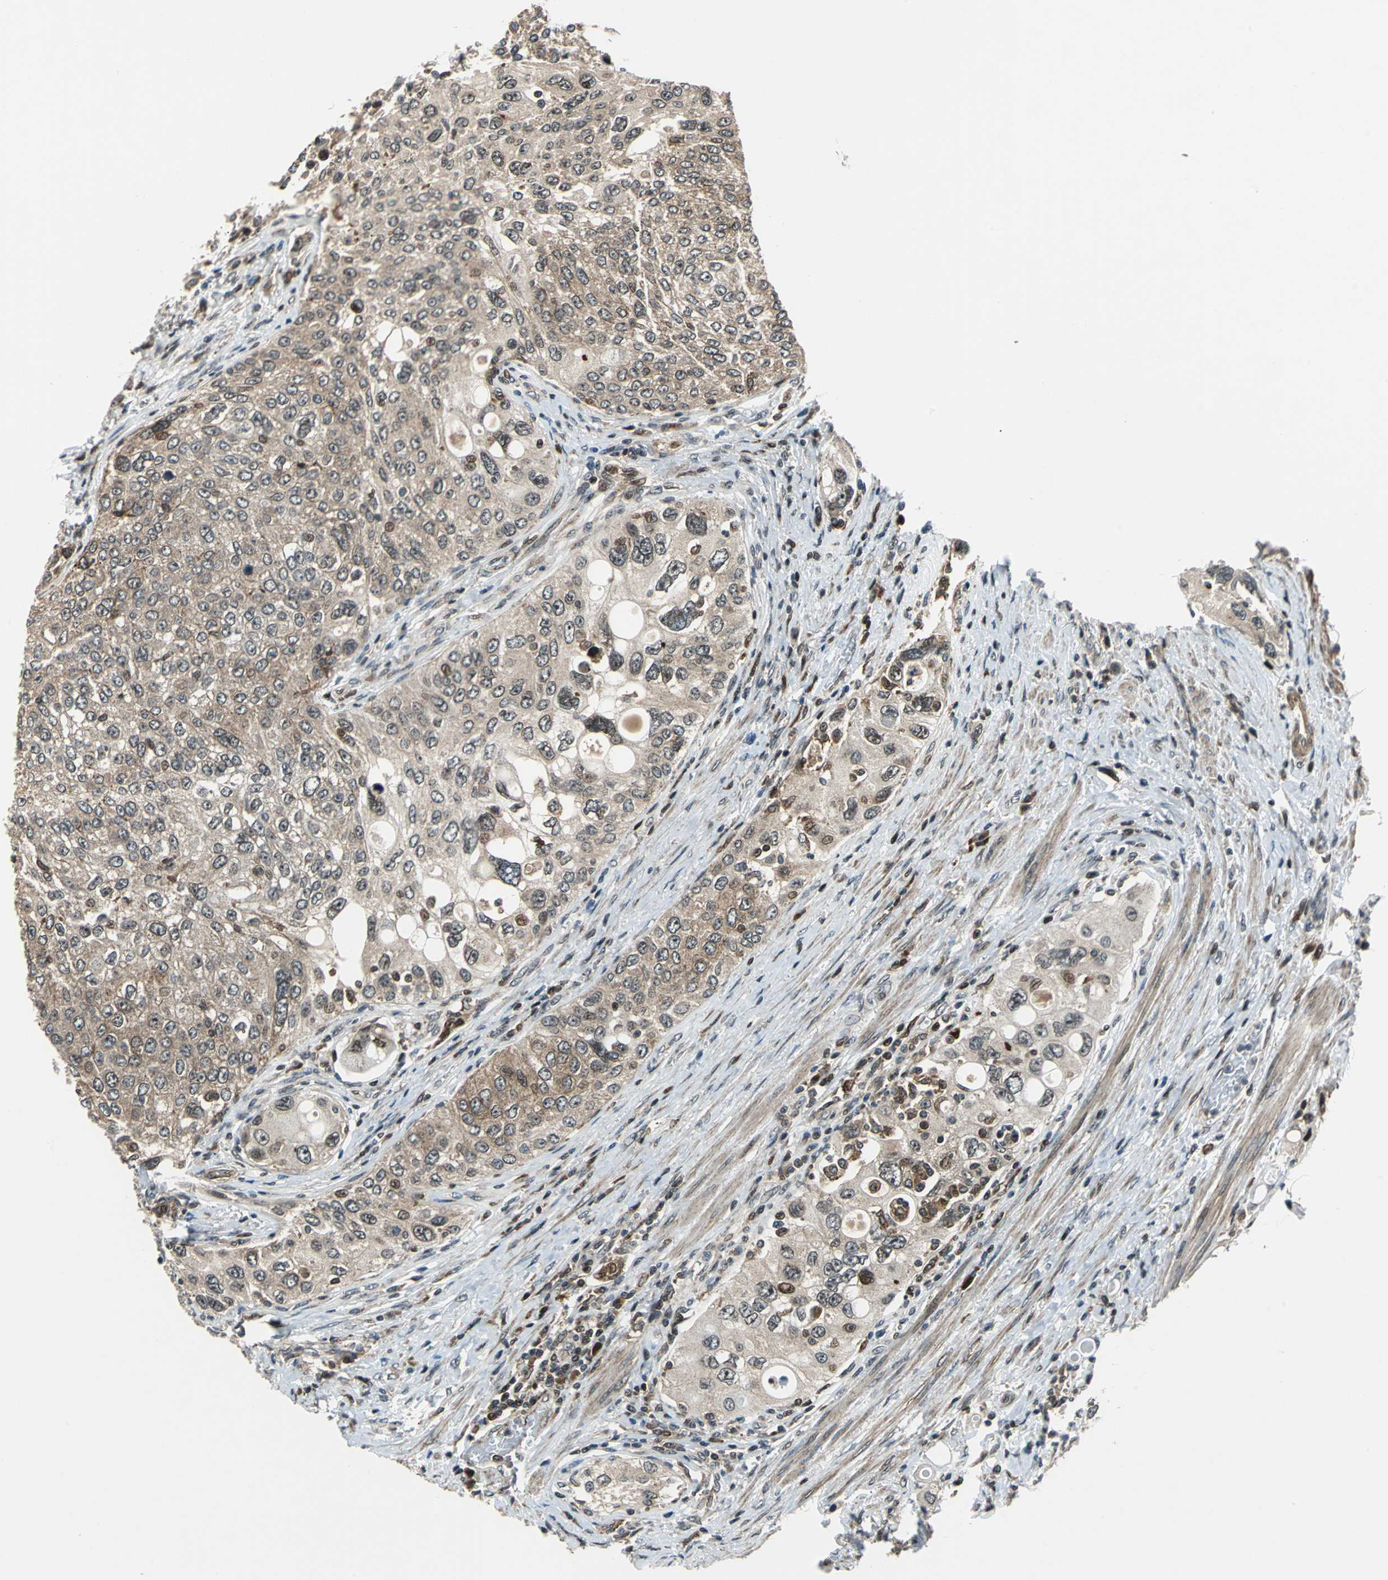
{"staining": {"intensity": "moderate", "quantity": "25%-75%", "location": "cytoplasmic/membranous,nuclear"}, "tissue": "urothelial cancer", "cell_type": "Tumor cells", "image_type": "cancer", "snomed": [{"axis": "morphology", "description": "Urothelial carcinoma, High grade"}, {"axis": "topography", "description": "Urinary bladder"}], "caption": "A medium amount of moderate cytoplasmic/membranous and nuclear positivity is present in approximately 25%-75% of tumor cells in urothelial cancer tissue. The protein is shown in brown color, while the nuclei are stained blue.", "gene": "AATF", "patient": {"sex": "female", "age": 56}}